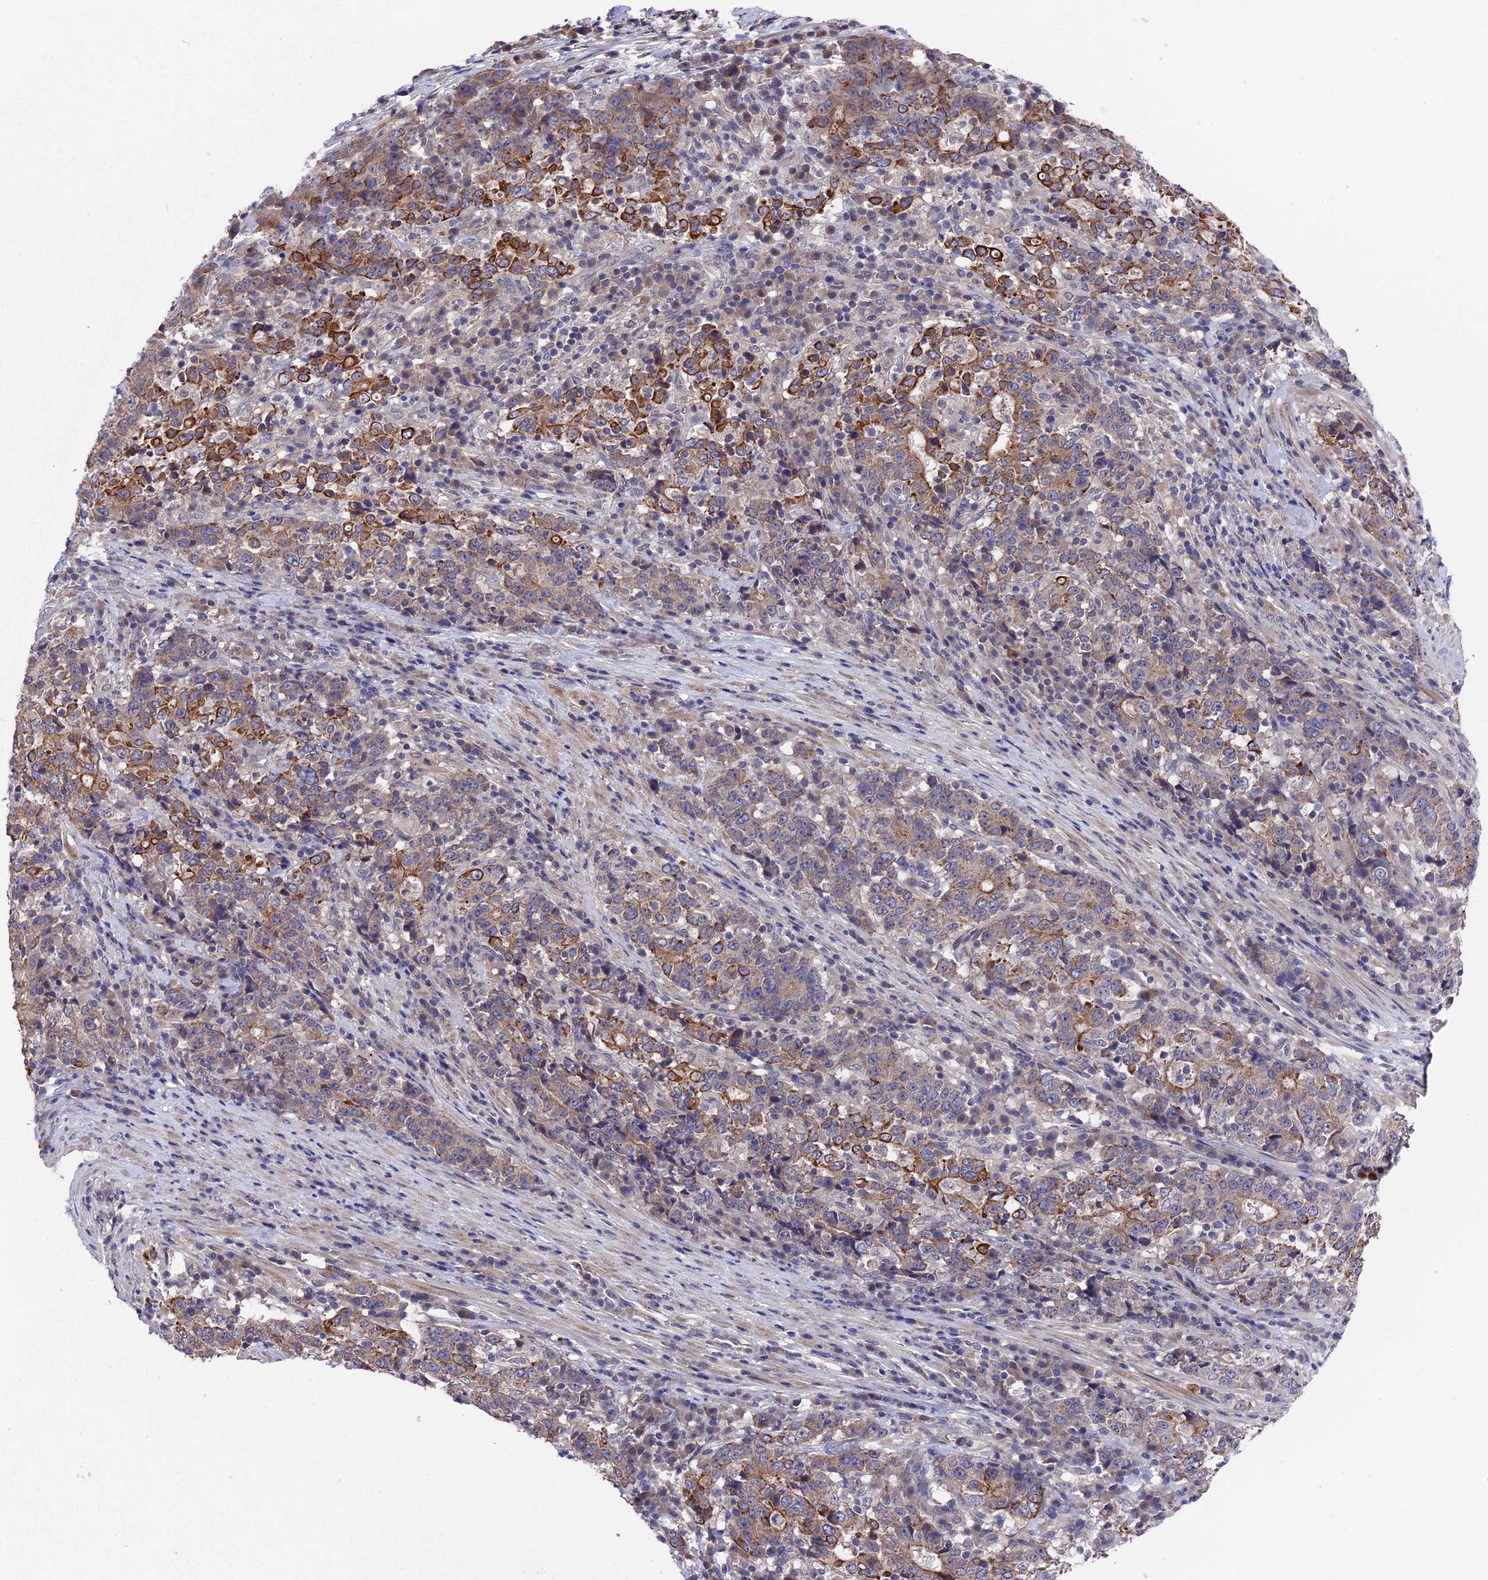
{"staining": {"intensity": "moderate", "quantity": "25%-75%", "location": "cytoplasmic/membranous"}, "tissue": "stomach cancer", "cell_type": "Tumor cells", "image_type": "cancer", "snomed": [{"axis": "morphology", "description": "Adenocarcinoma, NOS"}, {"axis": "topography", "description": "Stomach"}], "caption": "Immunohistochemical staining of human stomach adenocarcinoma reveals medium levels of moderate cytoplasmic/membranous protein expression in approximately 25%-75% of tumor cells.", "gene": "ZCCHC2", "patient": {"sex": "male", "age": 59}}